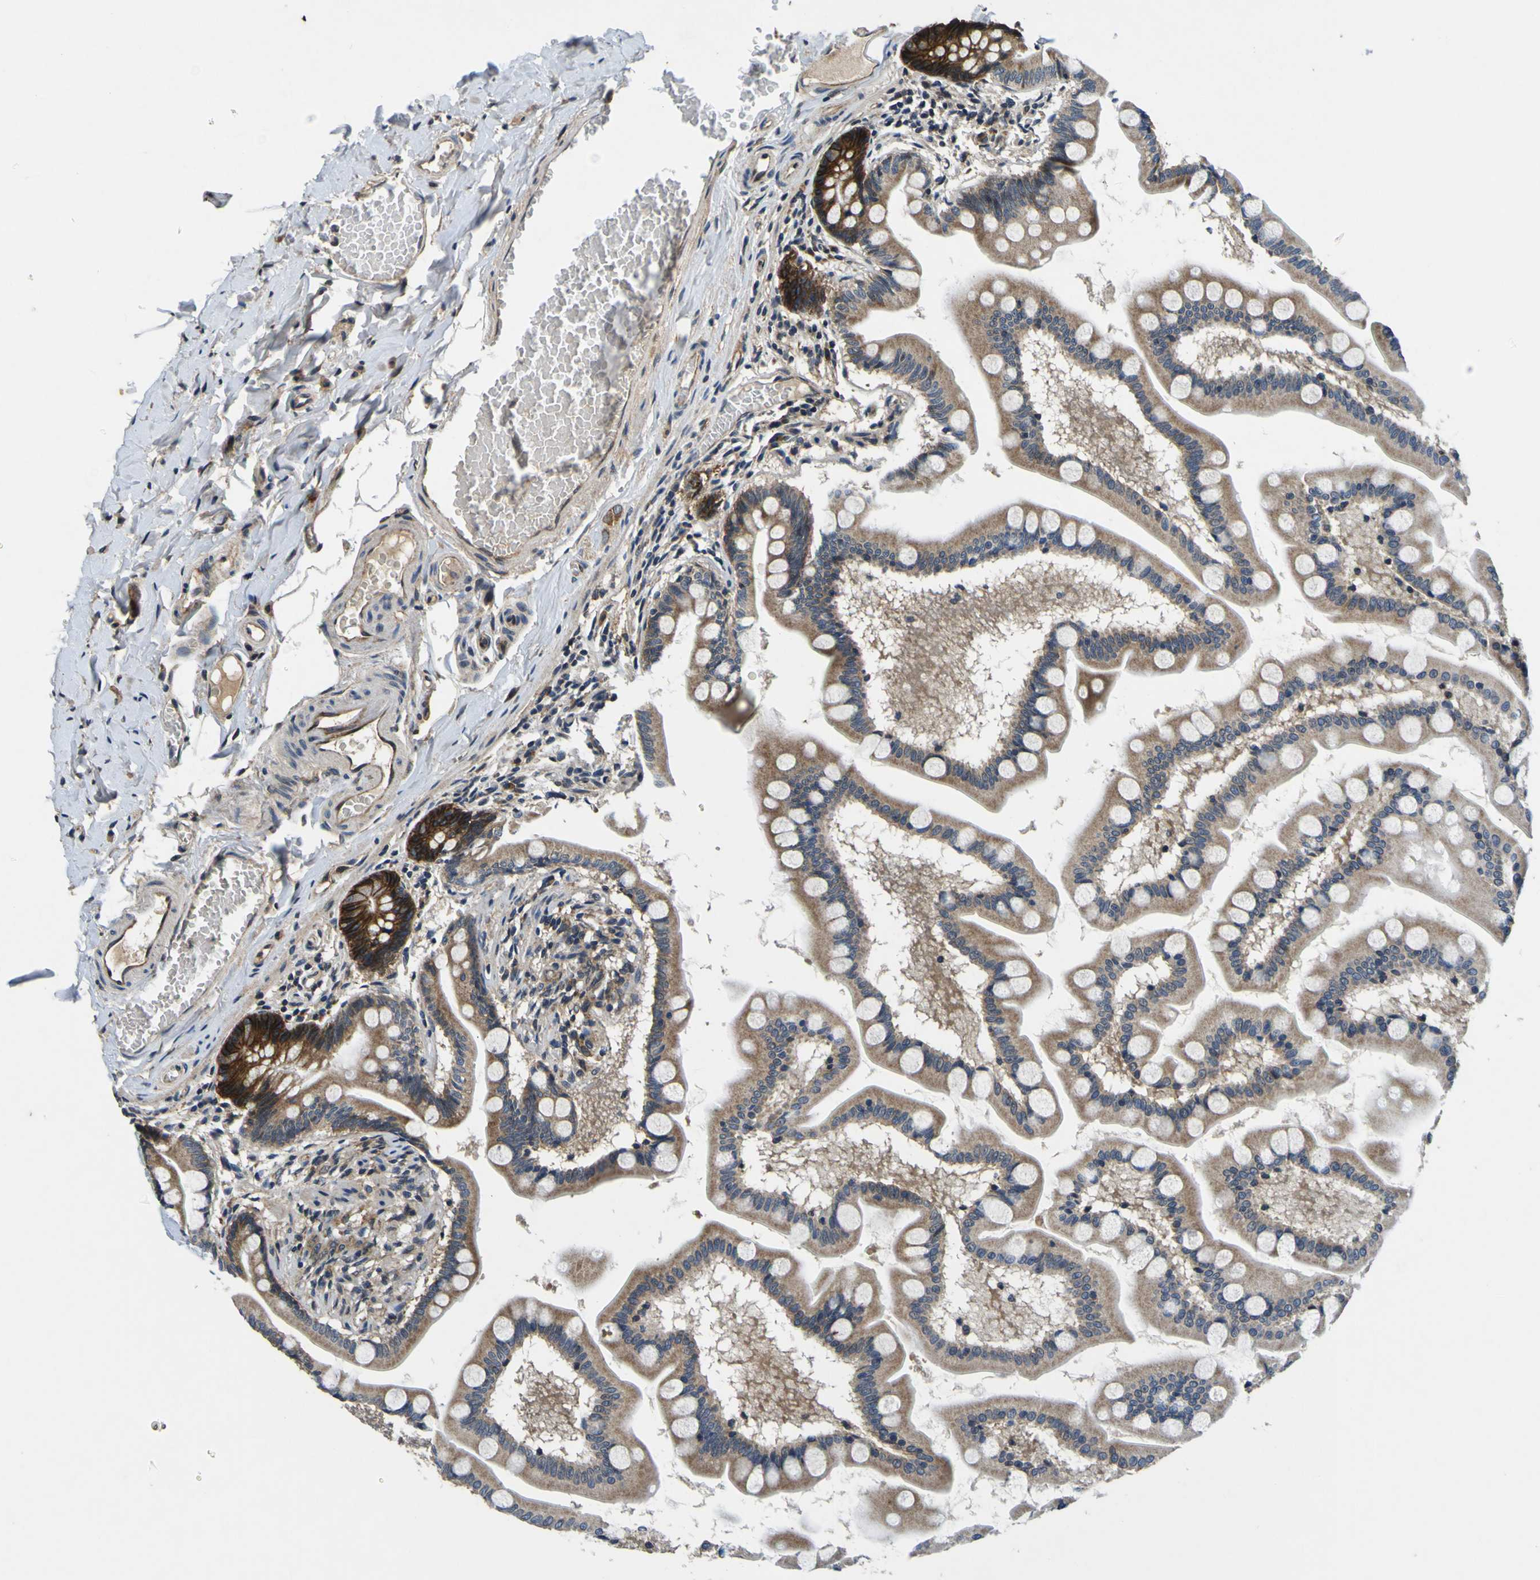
{"staining": {"intensity": "strong", "quantity": "25%-75%", "location": "cytoplasmic/membranous"}, "tissue": "small intestine", "cell_type": "Glandular cells", "image_type": "normal", "snomed": [{"axis": "morphology", "description": "Normal tissue, NOS"}, {"axis": "topography", "description": "Small intestine"}], "caption": "There is high levels of strong cytoplasmic/membranous staining in glandular cells of benign small intestine, as demonstrated by immunohistochemical staining (brown color).", "gene": "EPHB4", "patient": {"sex": "male", "age": 41}}